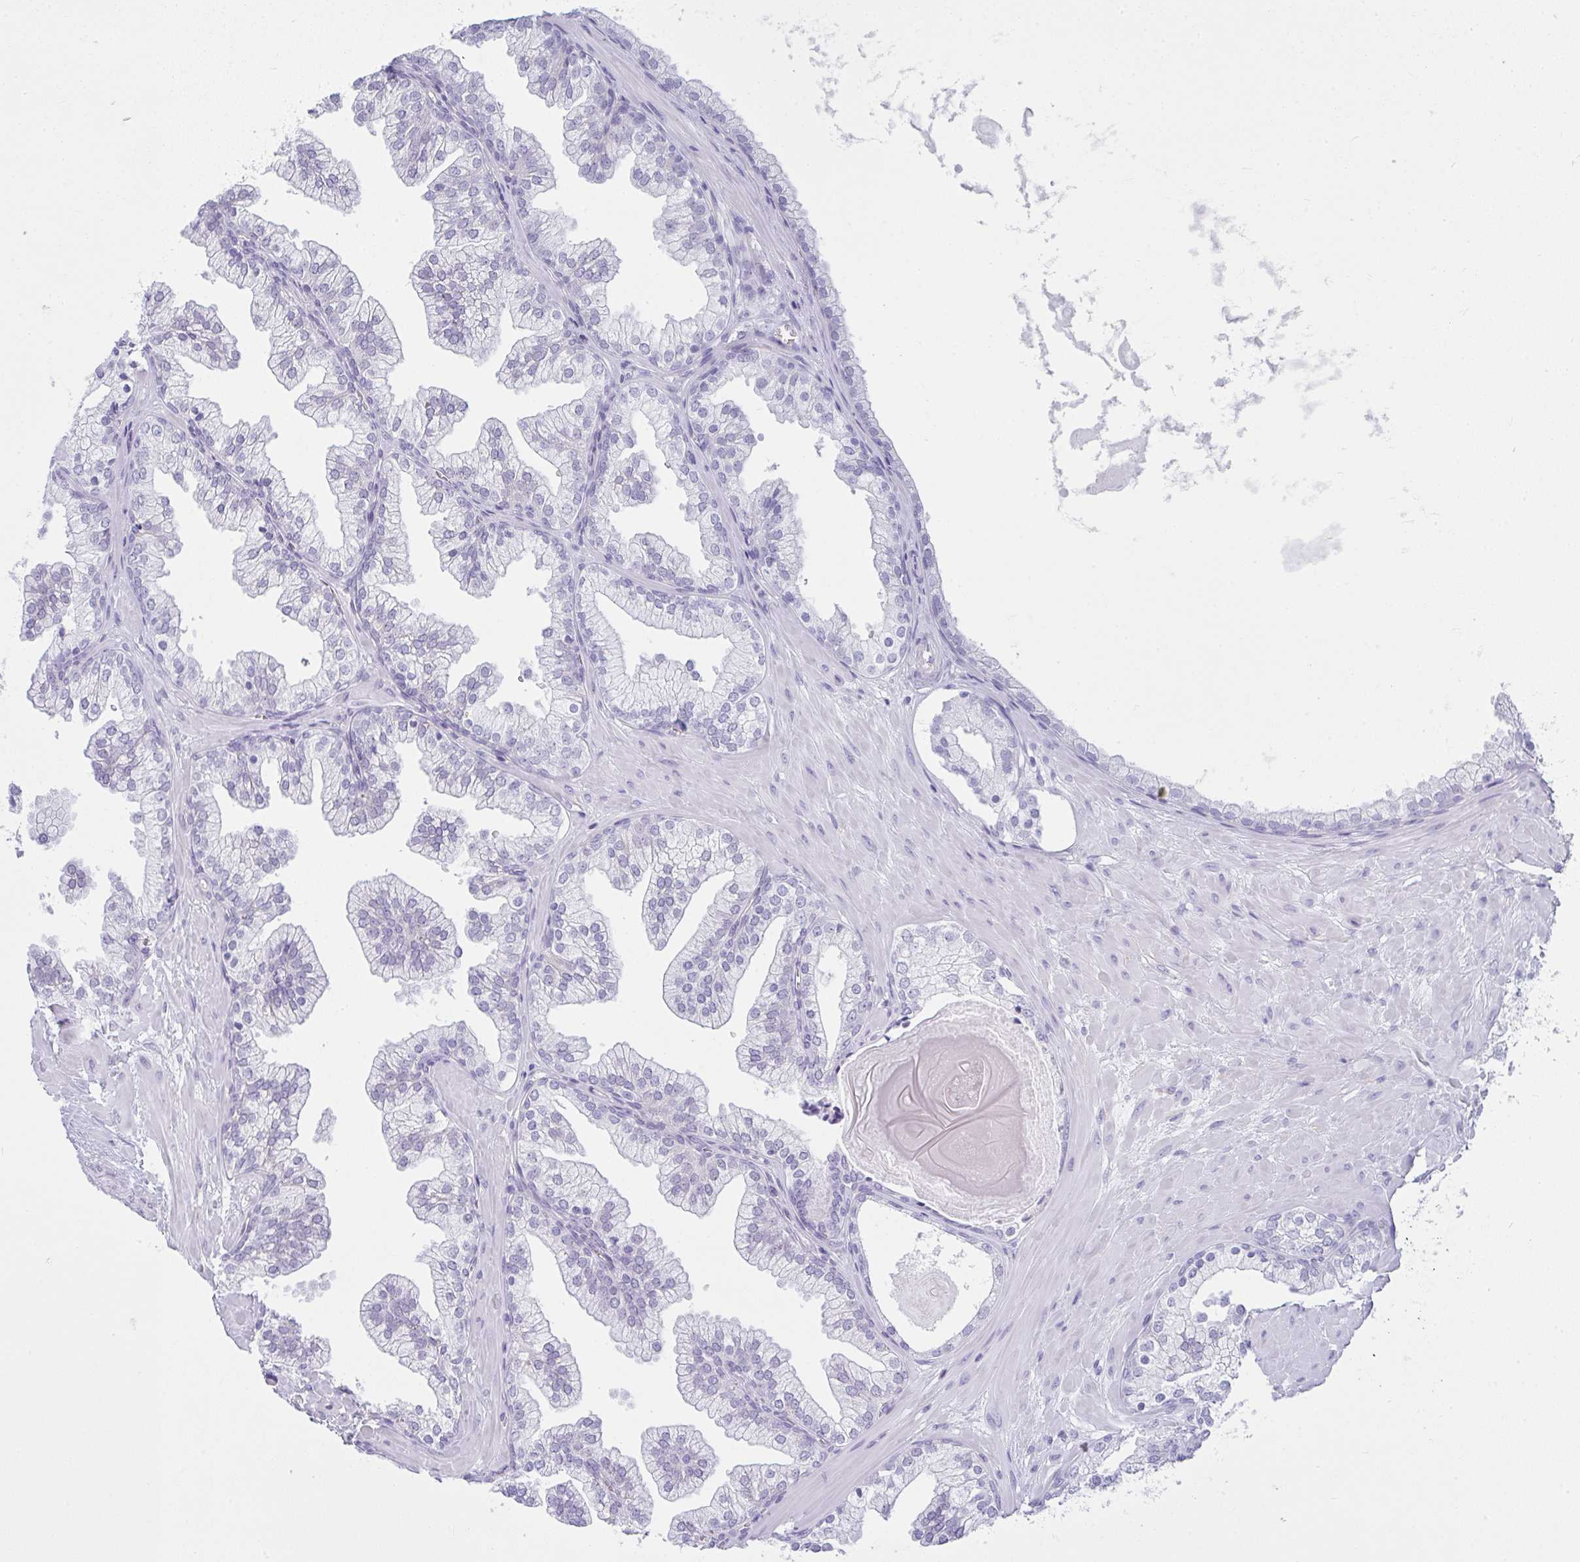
{"staining": {"intensity": "negative", "quantity": "none", "location": "none"}, "tissue": "prostate", "cell_type": "Glandular cells", "image_type": "normal", "snomed": [{"axis": "morphology", "description": "Normal tissue, NOS"}, {"axis": "topography", "description": "Prostate"}, {"axis": "topography", "description": "Peripheral nerve tissue"}], "caption": "Normal prostate was stained to show a protein in brown. There is no significant expression in glandular cells. The staining is performed using DAB brown chromogen with nuclei counter-stained in using hematoxylin.", "gene": "RASL10A", "patient": {"sex": "male", "age": 61}}